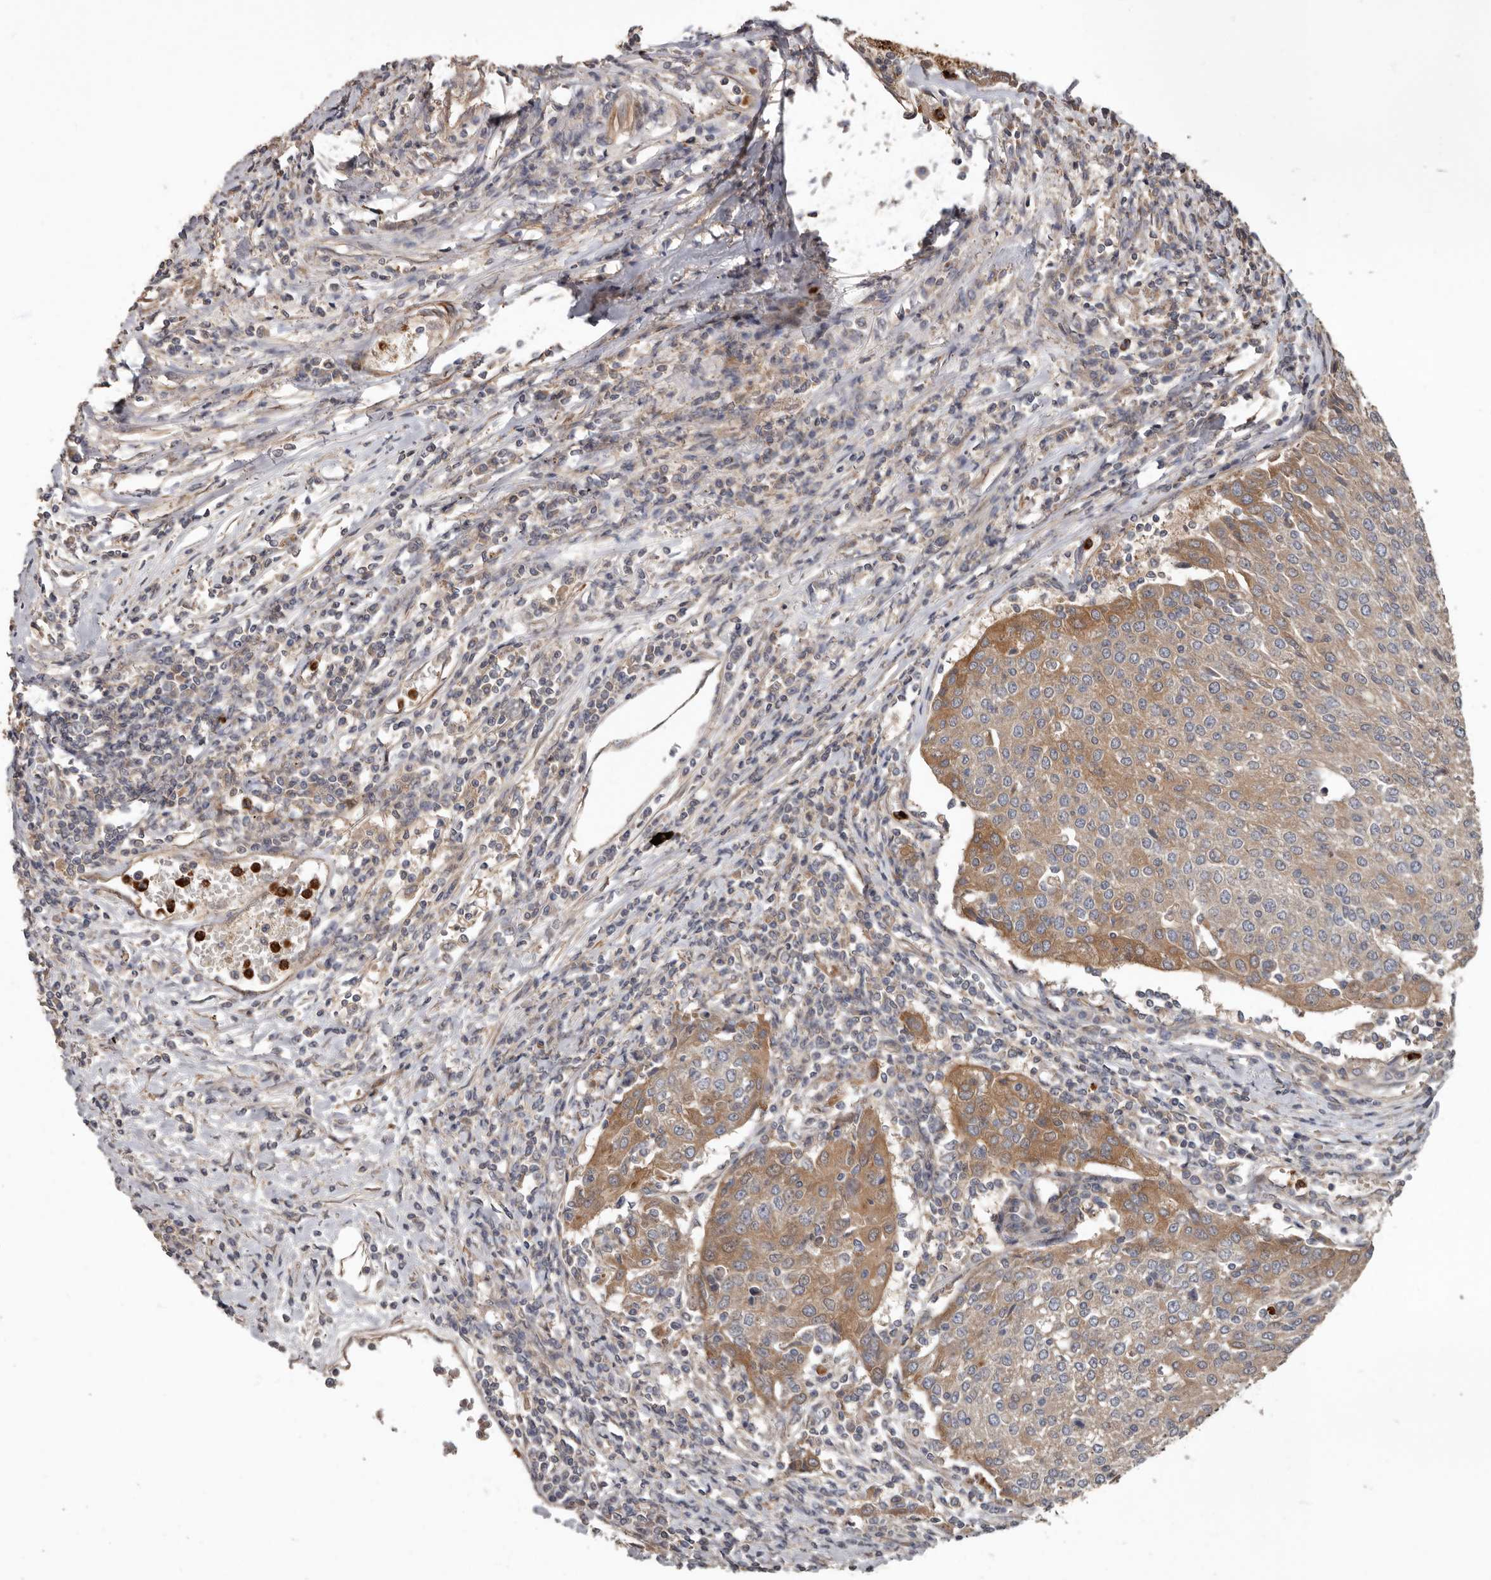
{"staining": {"intensity": "moderate", "quantity": ">75%", "location": "cytoplasmic/membranous"}, "tissue": "urothelial cancer", "cell_type": "Tumor cells", "image_type": "cancer", "snomed": [{"axis": "morphology", "description": "Urothelial carcinoma, High grade"}, {"axis": "topography", "description": "Urinary bladder"}], "caption": "Moderate cytoplasmic/membranous protein staining is present in about >75% of tumor cells in high-grade urothelial carcinoma.", "gene": "ARHGEF5", "patient": {"sex": "female", "age": 85}}